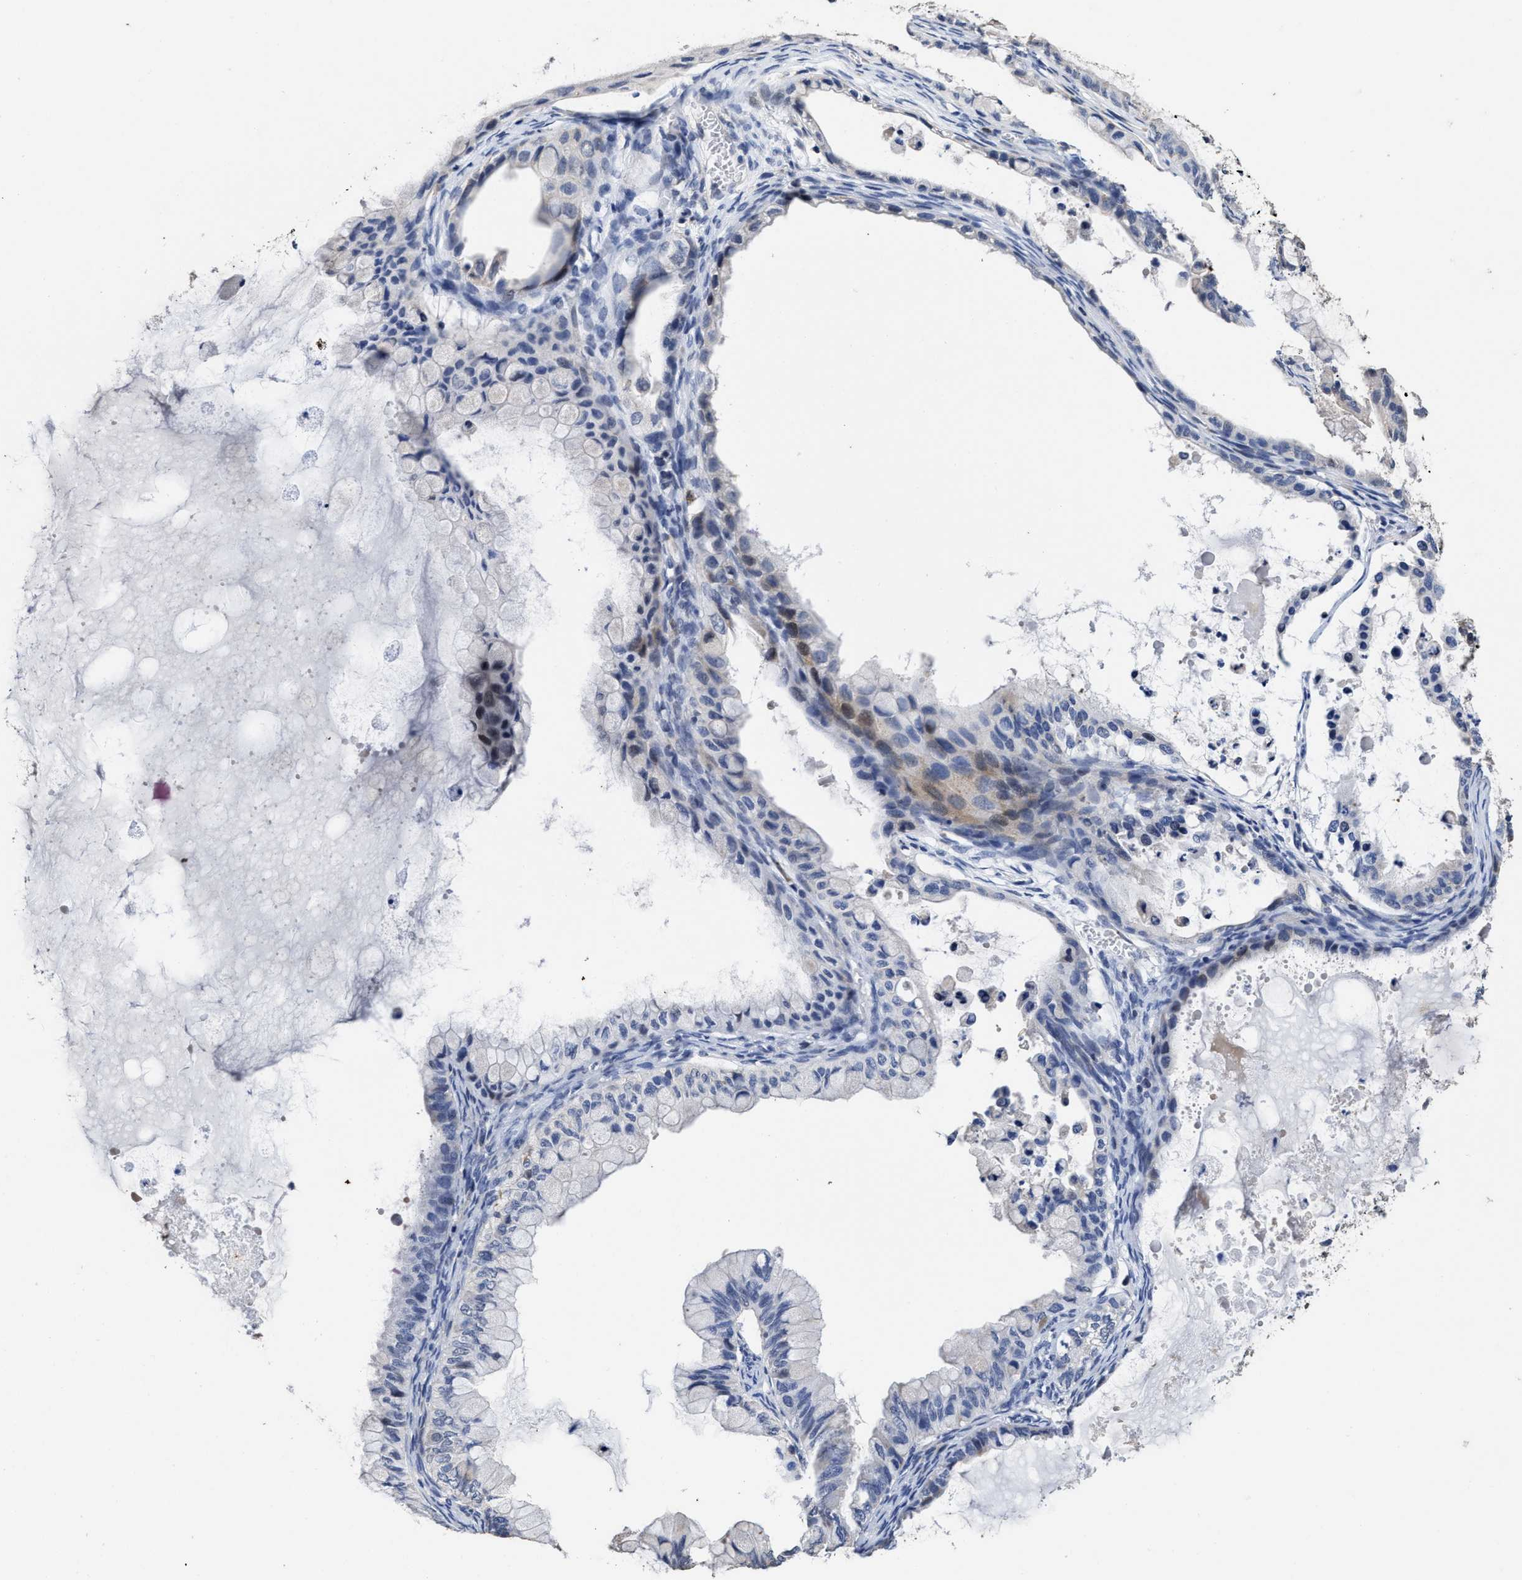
{"staining": {"intensity": "negative", "quantity": "none", "location": "none"}, "tissue": "ovarian cancer", "cell_type": "Tumor cells", "image_type": "cancer", "snomed": [{"axis": "morphology", "description": "Cystadenocarcinoma, mucinous, NOS"}, {"axis": "topography", "description": "Ovary"}], "caption": "Protein analysis of ovarian cancer (mucinous cystadenocarcinoma) displays no significant staining in tumor cells. (Brightfield microscopy of DAB immunohistochemistry (IHC) at high magnification).", "gene": "ZFAT", "patient": {"sex": "female", "age": 80}}